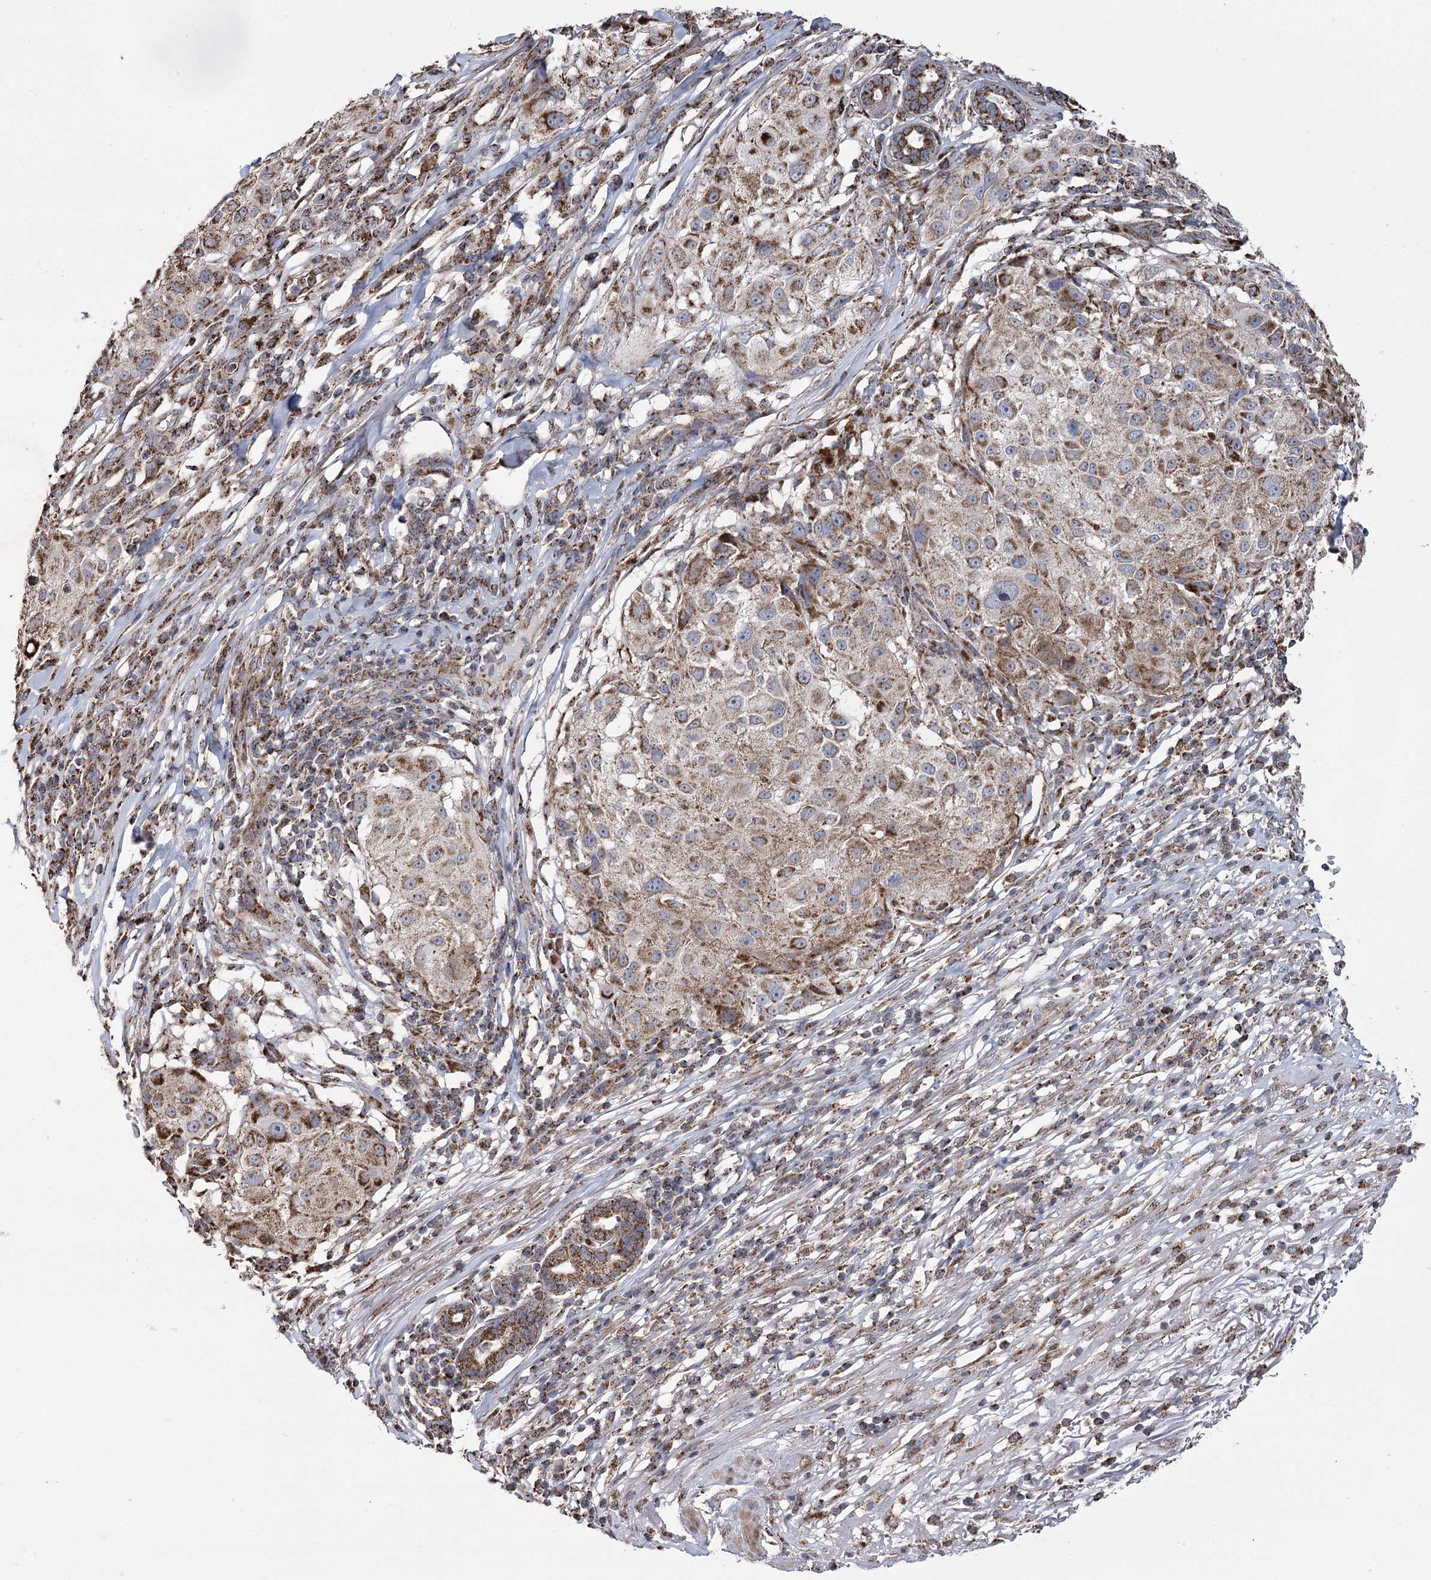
{"staining": {"intensity": "moderate", "quantity": ">75%", "location": "cytoplasmic/membranous"}, "tissue": "melanoma", "cell_type": "Tumor cells", "image_type": "cancer", "snomed": [{"axis": "morphology", "description": "Necrosis, NOS"}, {"axis": "morphology", "description": "Malignant melanoma, NOS"}, {"axis": "topography", "description": "Skin"}], "caption": "Protein analysis of malignant melanoma tissue shows moderate cytoplasmic/membranous expression in about >75% of tumor cells.", "gene": "RANBP3L", "patient": {"sex": "female", "age": 87}}